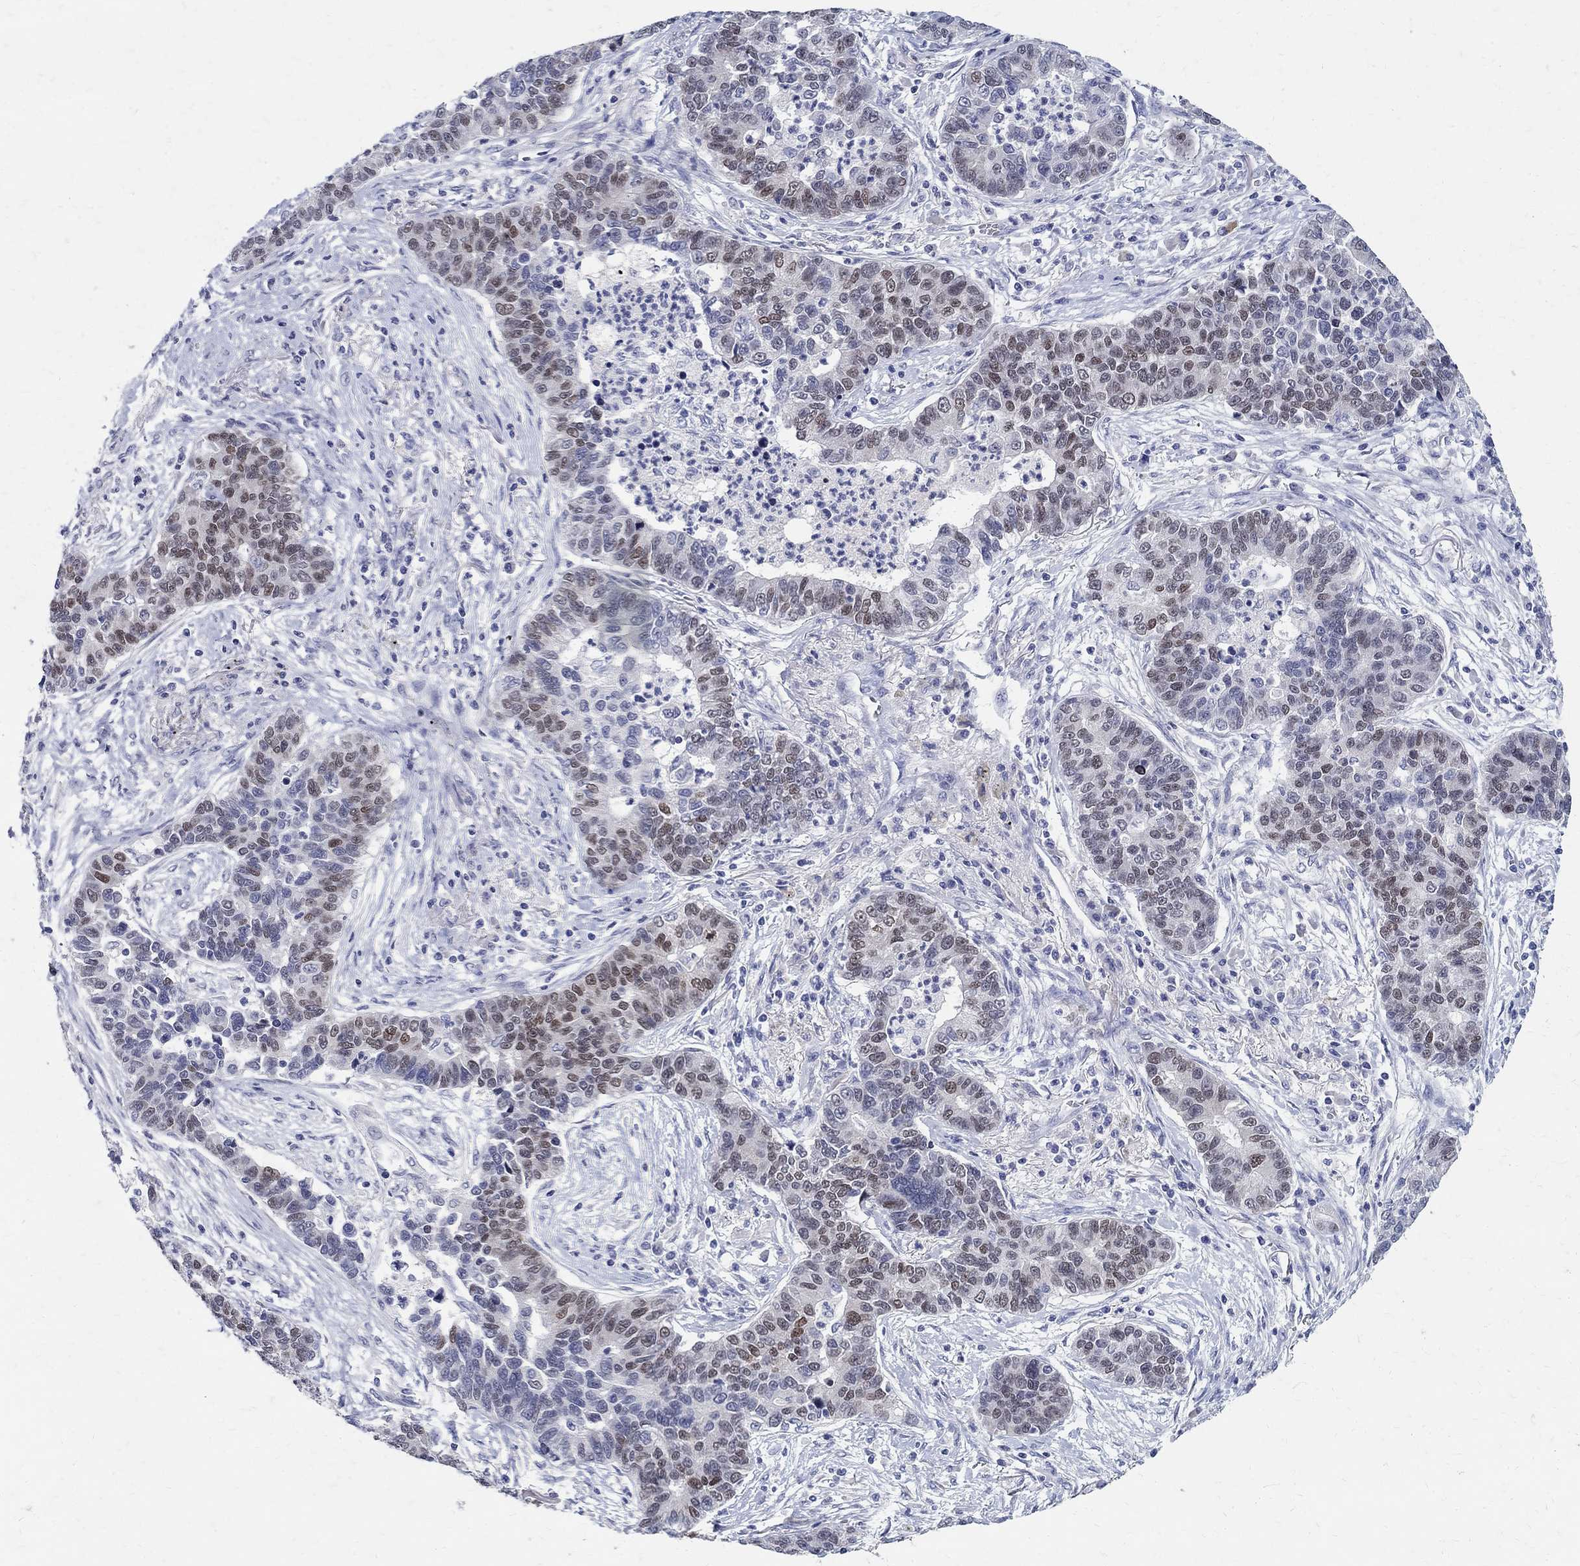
{"staining": {"intensity": "moderate", "quantity": "<25%", "location": "nuclear"}, "tissue": "lung cancer", "cell_type": "Tumor cells", "image_type": "cancer", "snomed": [{"axis": "morphology", "description": "Adenocarcinoma, NOS"}, {"axis": "topography", "description": "Lung"}], "caption": "Immunohistochemistry of human adenocarcinoma (lung) shows low levels of moderate nuclear expression in approximately <25% of tumor cells.", "gene": "SOX2", "patient": {"sex": "female", "age": 57}}